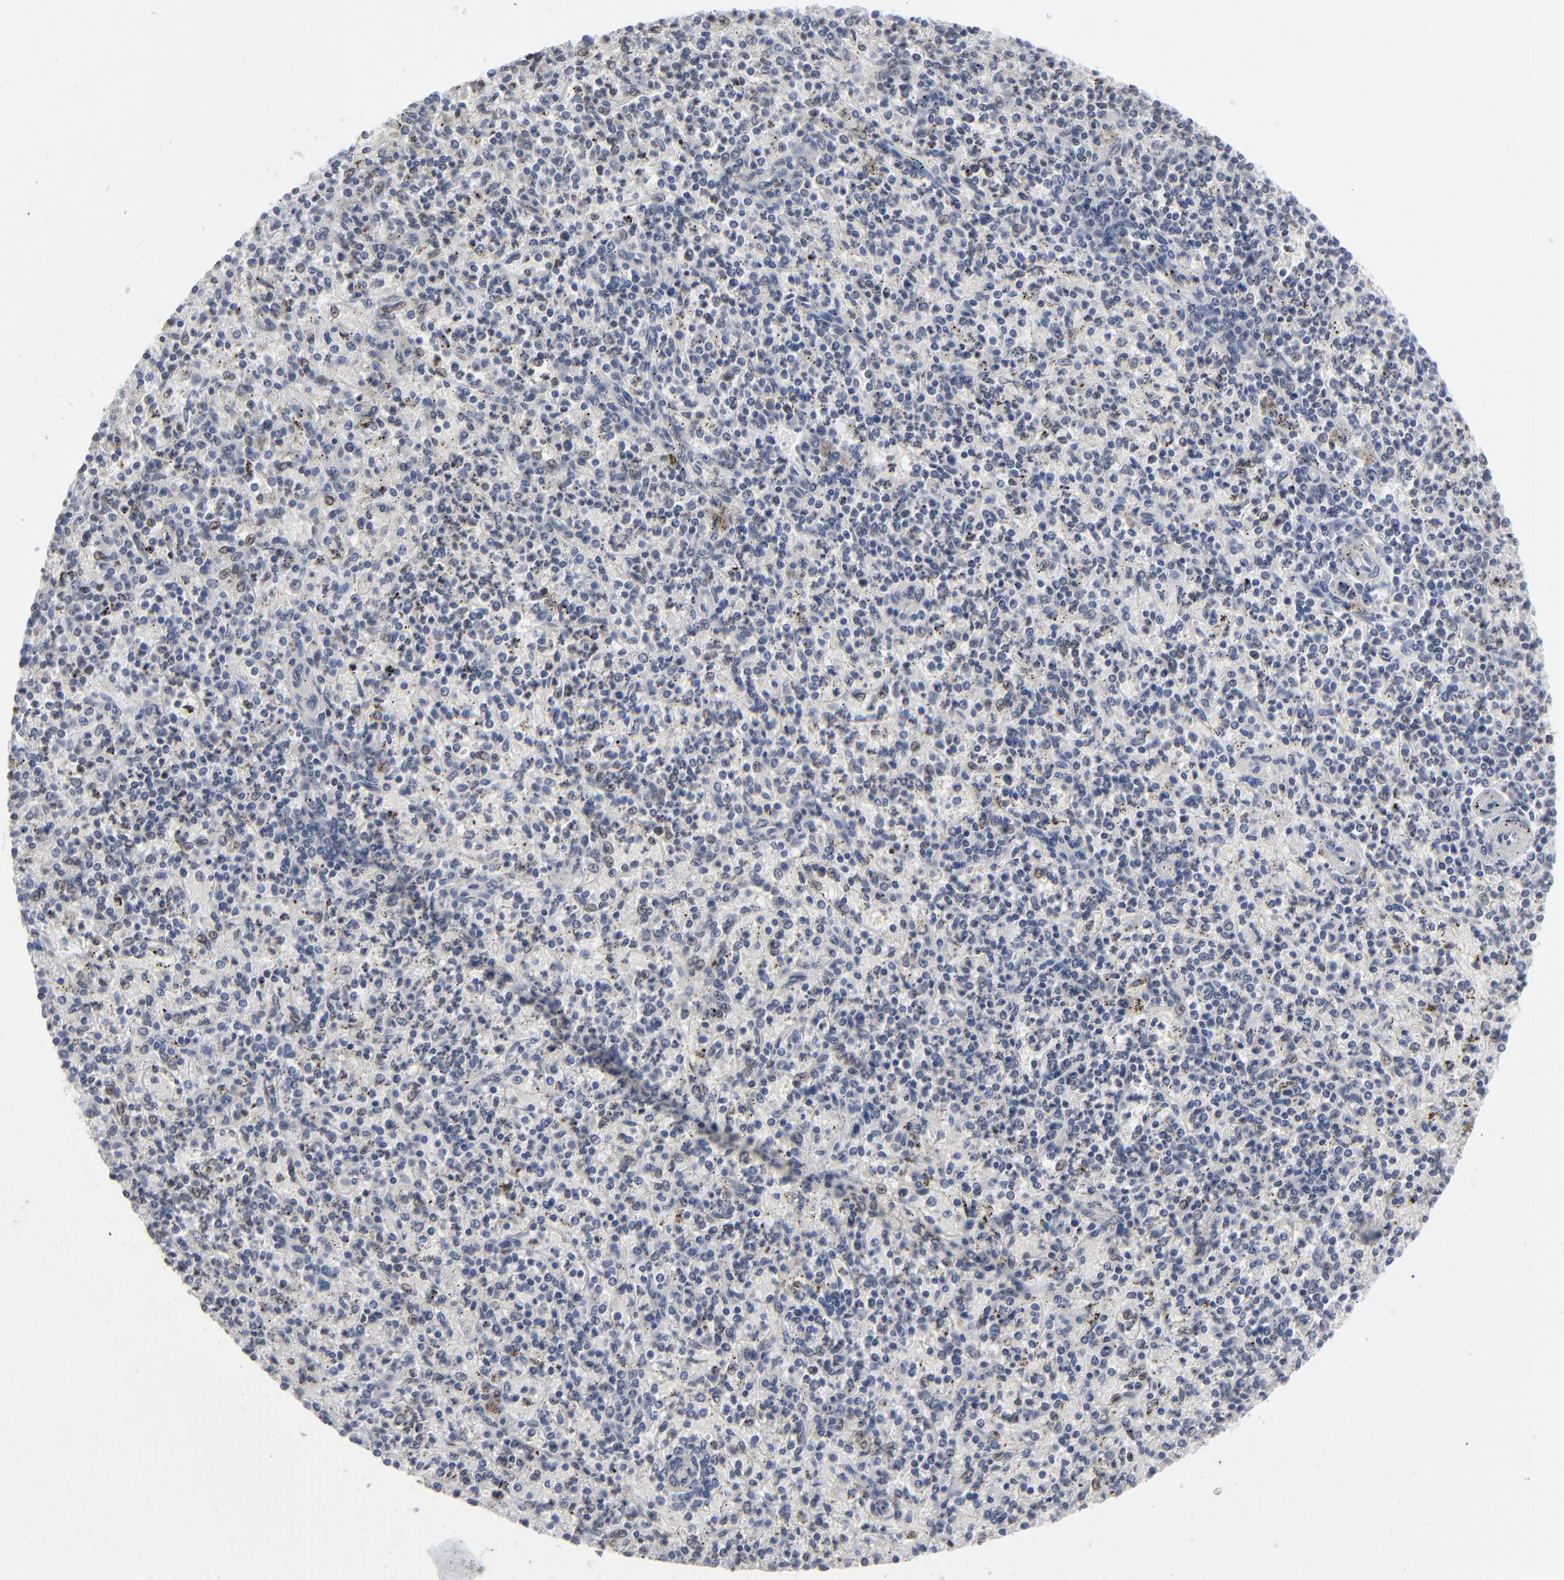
{"staining": {"intensity": "moderate", "quantity": "<25%", "location": "nuclear"}, "tissue": "spleen", "cell_type": "Cells in red pulp", "image_type": "normal", "snomed": [{"axis": "morphology", "description": "Normal tissue, NOS"}, {"axis": "topography", "description": "Spleen"}], "caption": "This histopathology image displays unremarkable spleen stained with immunohistochemistry (IHC) to label a protein in brown. The nuclear of cells in red pulp show moderate positivity for the protein. Nuclei are counter-stained blue.", "gene": "FOXN2", "patient": {"sex": "male", "age": 72}}